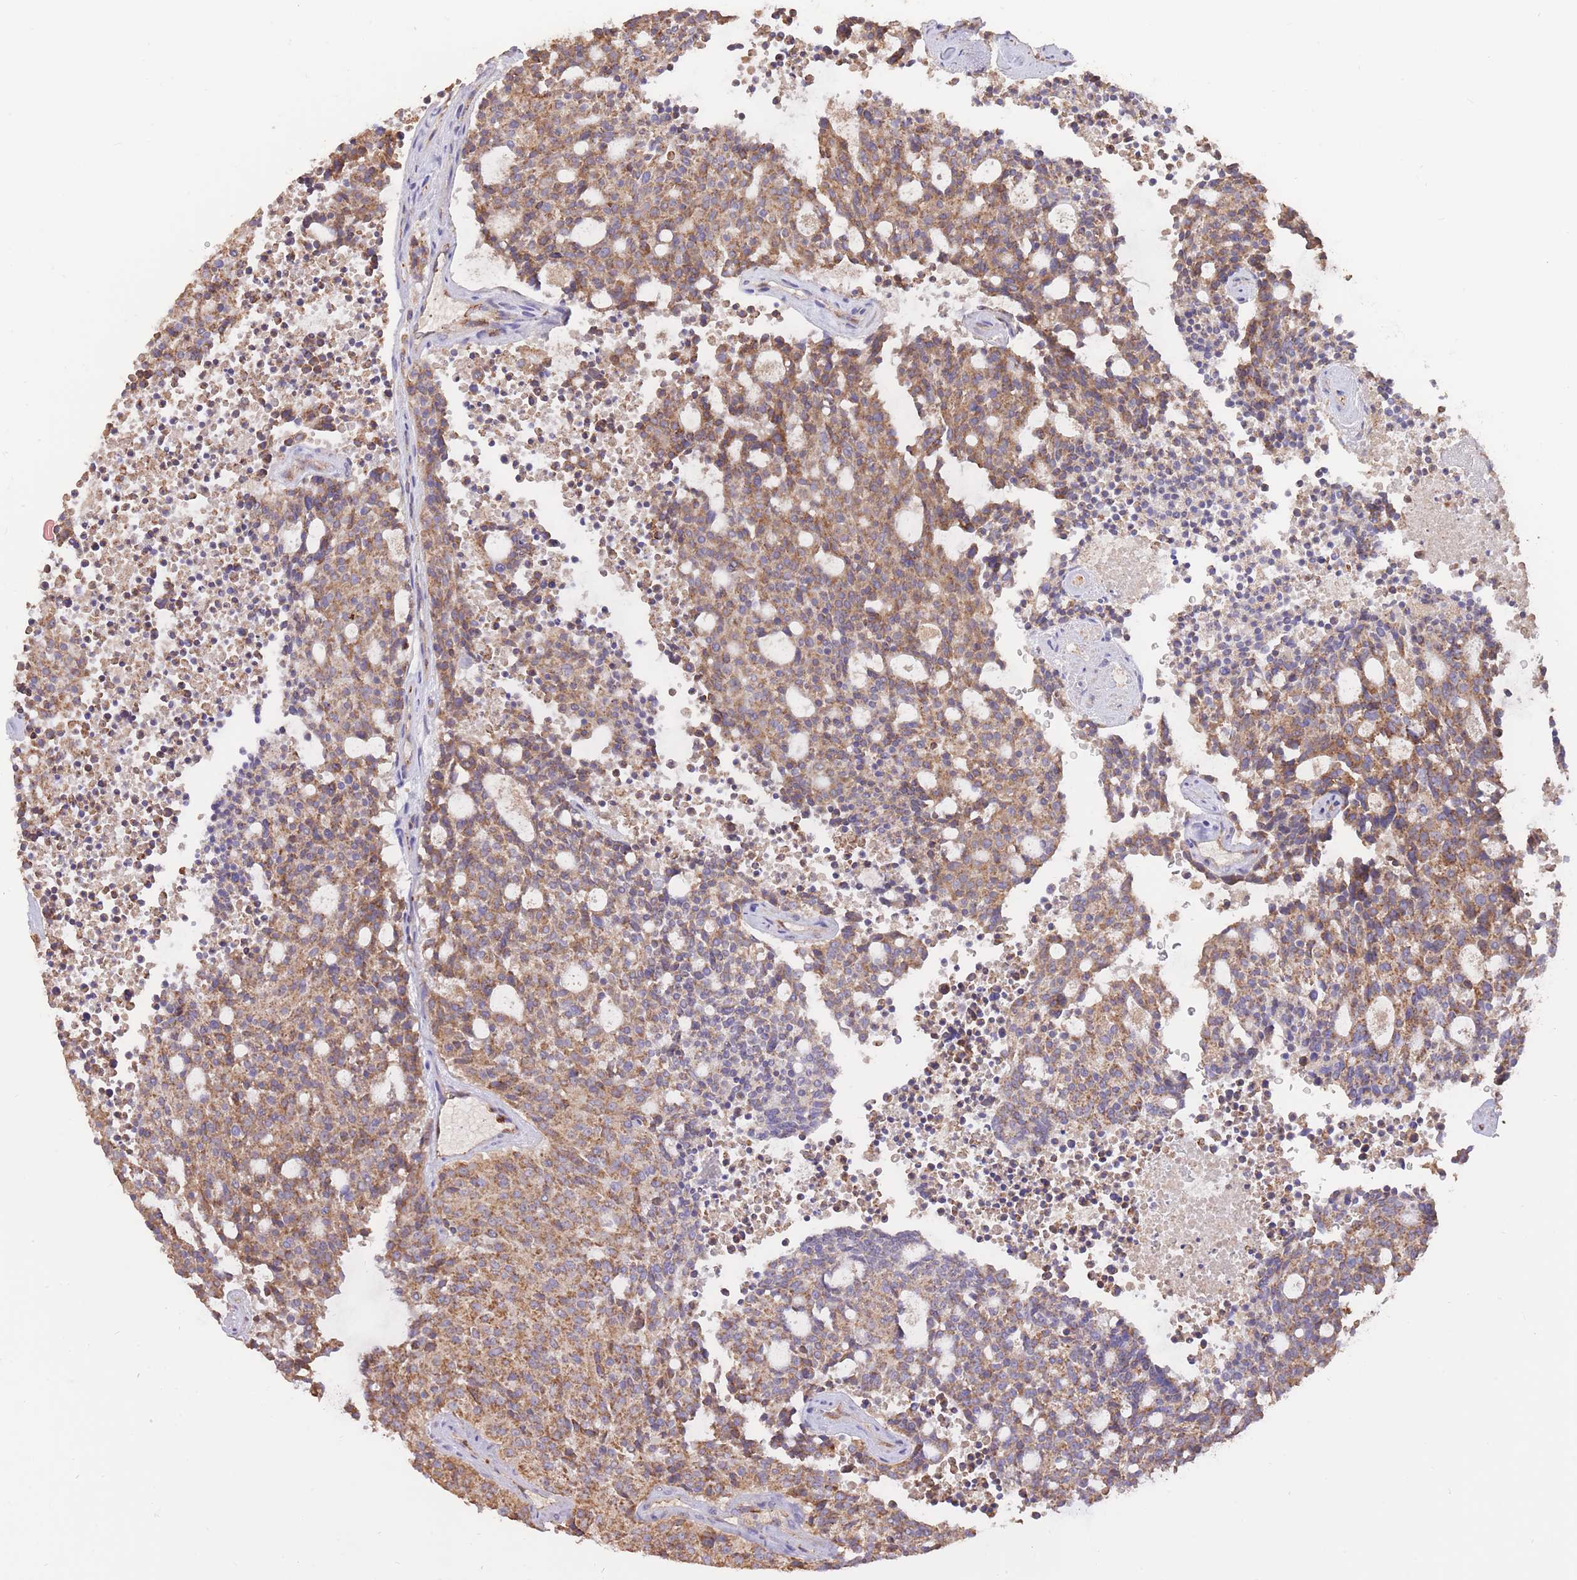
{"staining": {"intensity": "moderate", "quantity": ">75%", "location": "cytoplasmic/membranous"}, "tissue": "carcinoid", "cell_type": "Tumor cells", "image_type": "cancer", "snomed": [{"axis": "morphology", "description": "Carcinoid, malignant, NOS"}, {"axis": "topography", "description": "Pancreas"}], "caption": "DAB (3,3'-diaminobenzidine) immunohistochemical staining of carcinoid (malignant) reveals moderate cytoplasmic/membranous protein positivity in about >75% of tumor cells.", "gene": "PREP", "patient": {"sex": "female", "age": 54}}